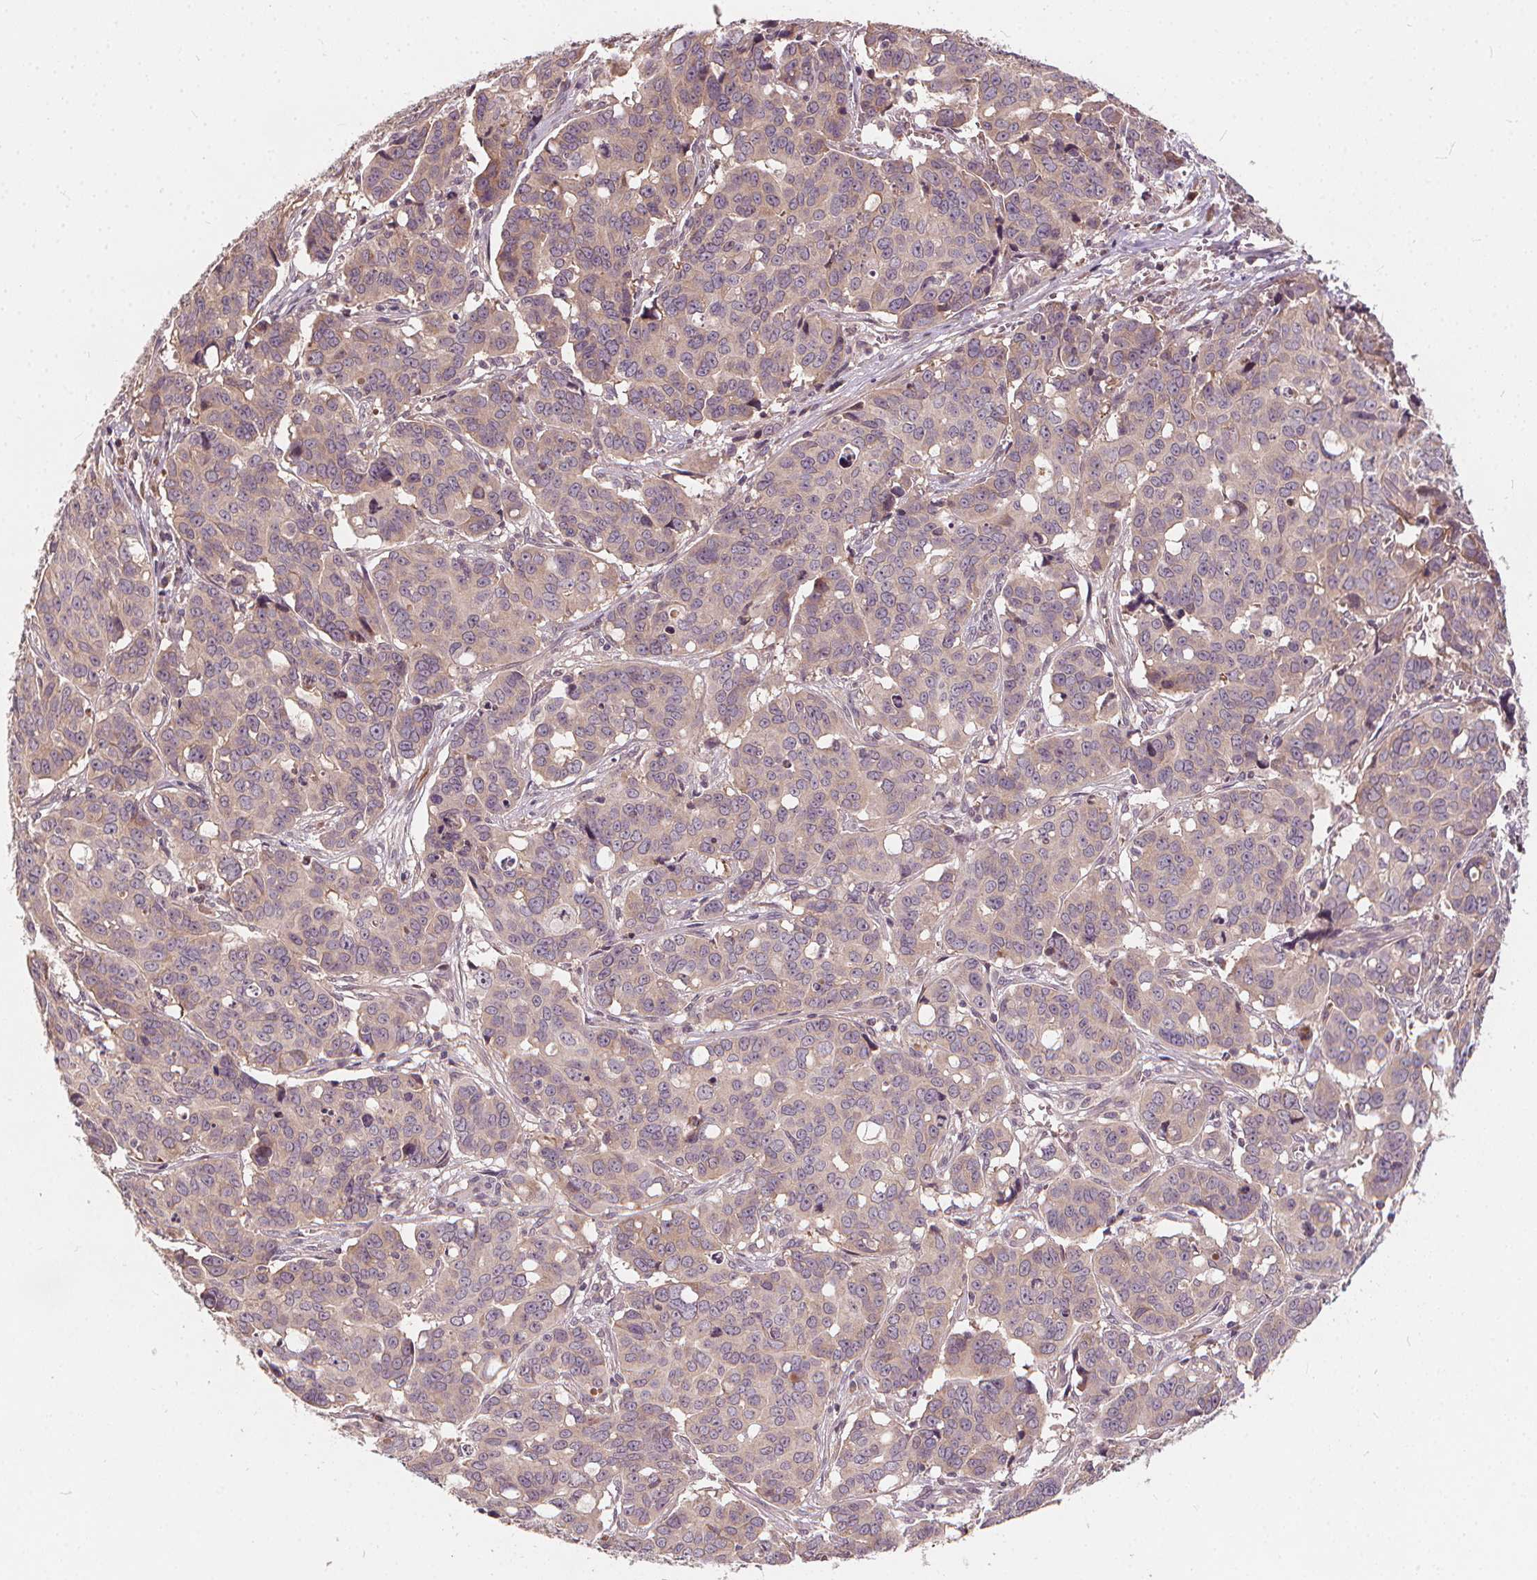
{"staining": {"intensity": "negative", "quantity": "none", "location": "none"}, "tissue": "ovarian cancer", "cell_type": "Tumor cells", "image_type": "cancer", "snomed": [{"axis": "morphology", "description": "Carcinoma, endometroid"}, {"axis": "topography", "description": "Ovary"}], "caption": "Photomicrograph shows no protein expression in tumor cells of ovarian cancer tissue.", "gene": "IPO13", "patient": {"sex": "female", "age": 78}}